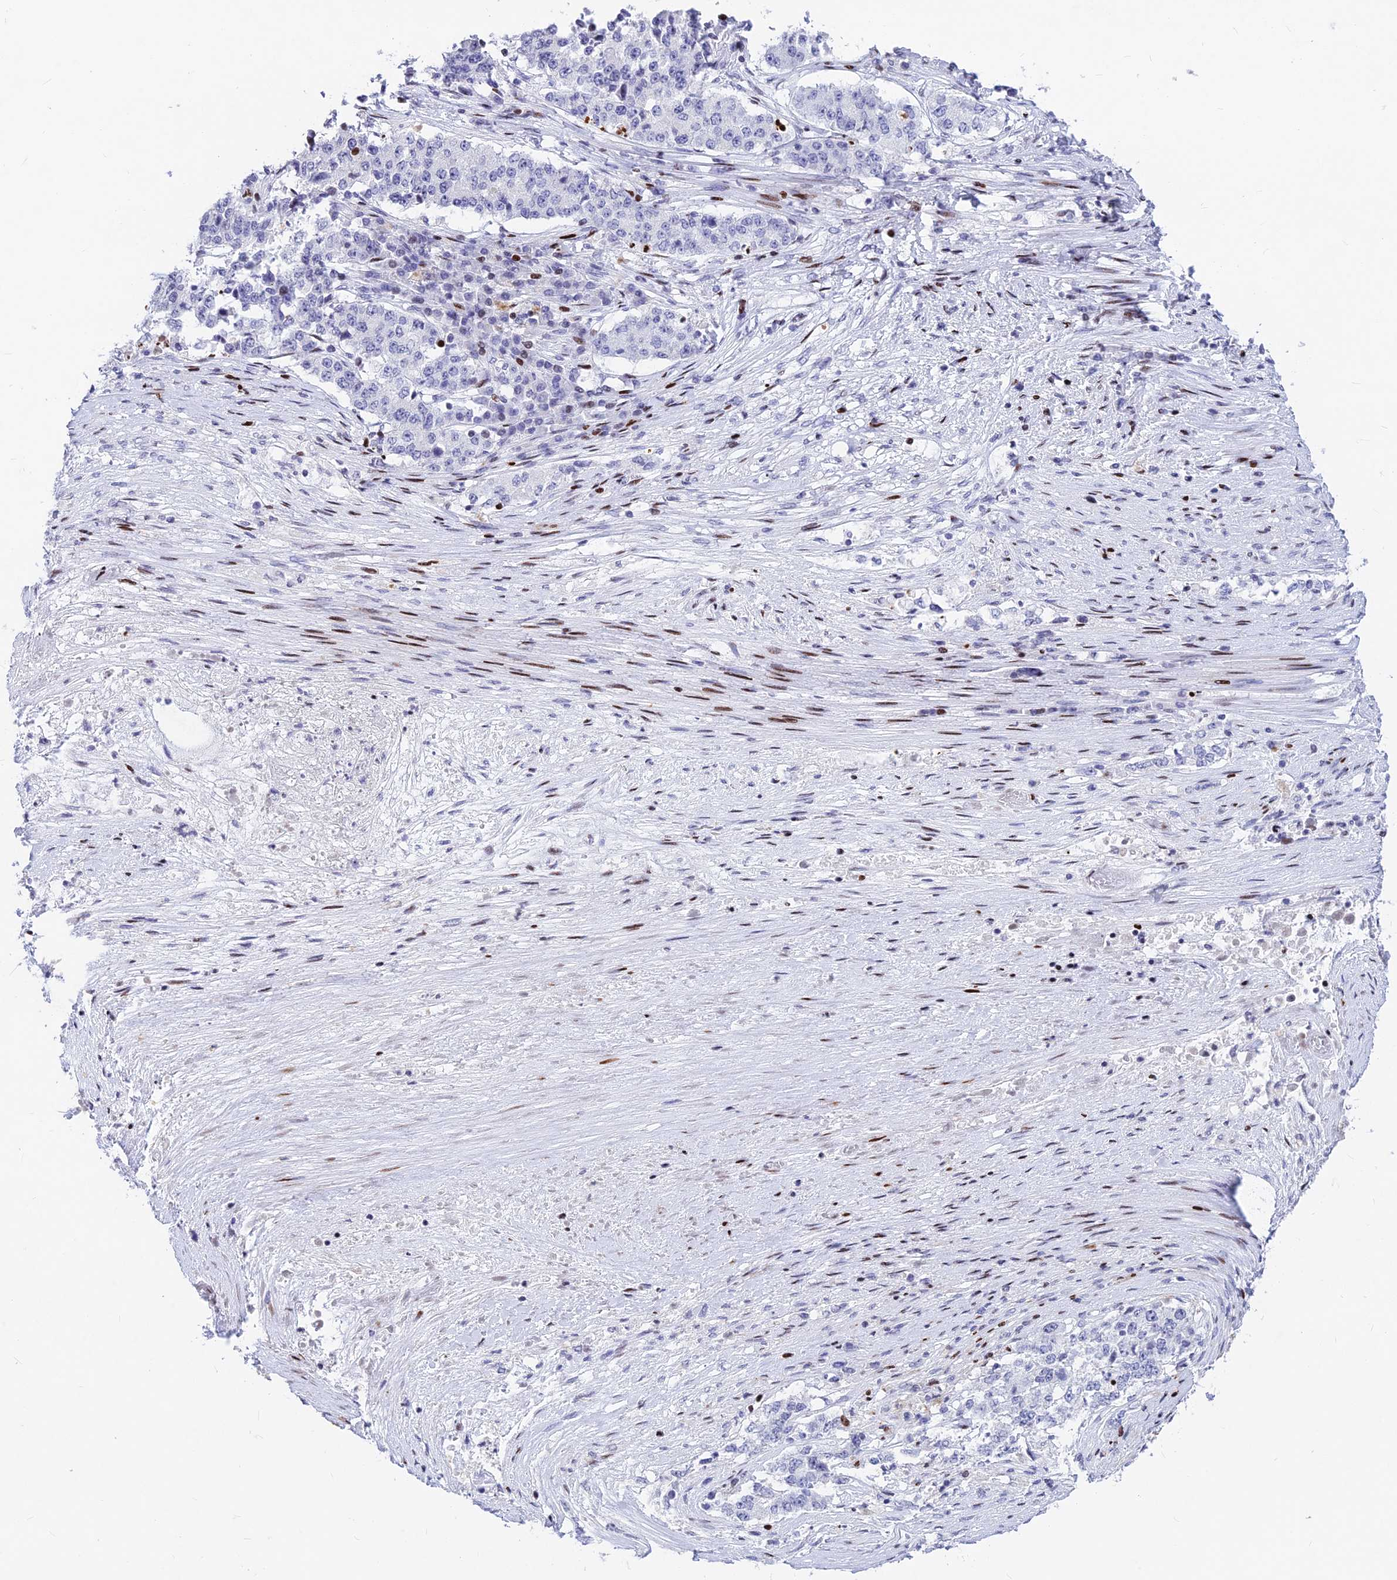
{"staining": {"intensity": "negative", "quantity": "none", "location": "none"}, "tissue": "stomach cancer", "cell_type": "Tumor cells", "image_type": "cancer", "snomed": [{"axis": "morphology", "description": "Adenocarcinoma, NOS"}, {"axis": "topography", "description": "Stomach"}], "caption": "Immunohistochemistry (IHC) micrograph of neoplastic tissue: human stomach cancer (adenocarcinoma) stained with DAB (3,3'-diaminobenzidine) demonstrates no significant protein positivity in tumor cells. Nuclei are stained in blue.", "gene": "PRPS1", "patient": {"sex": "male", "age": 59}}